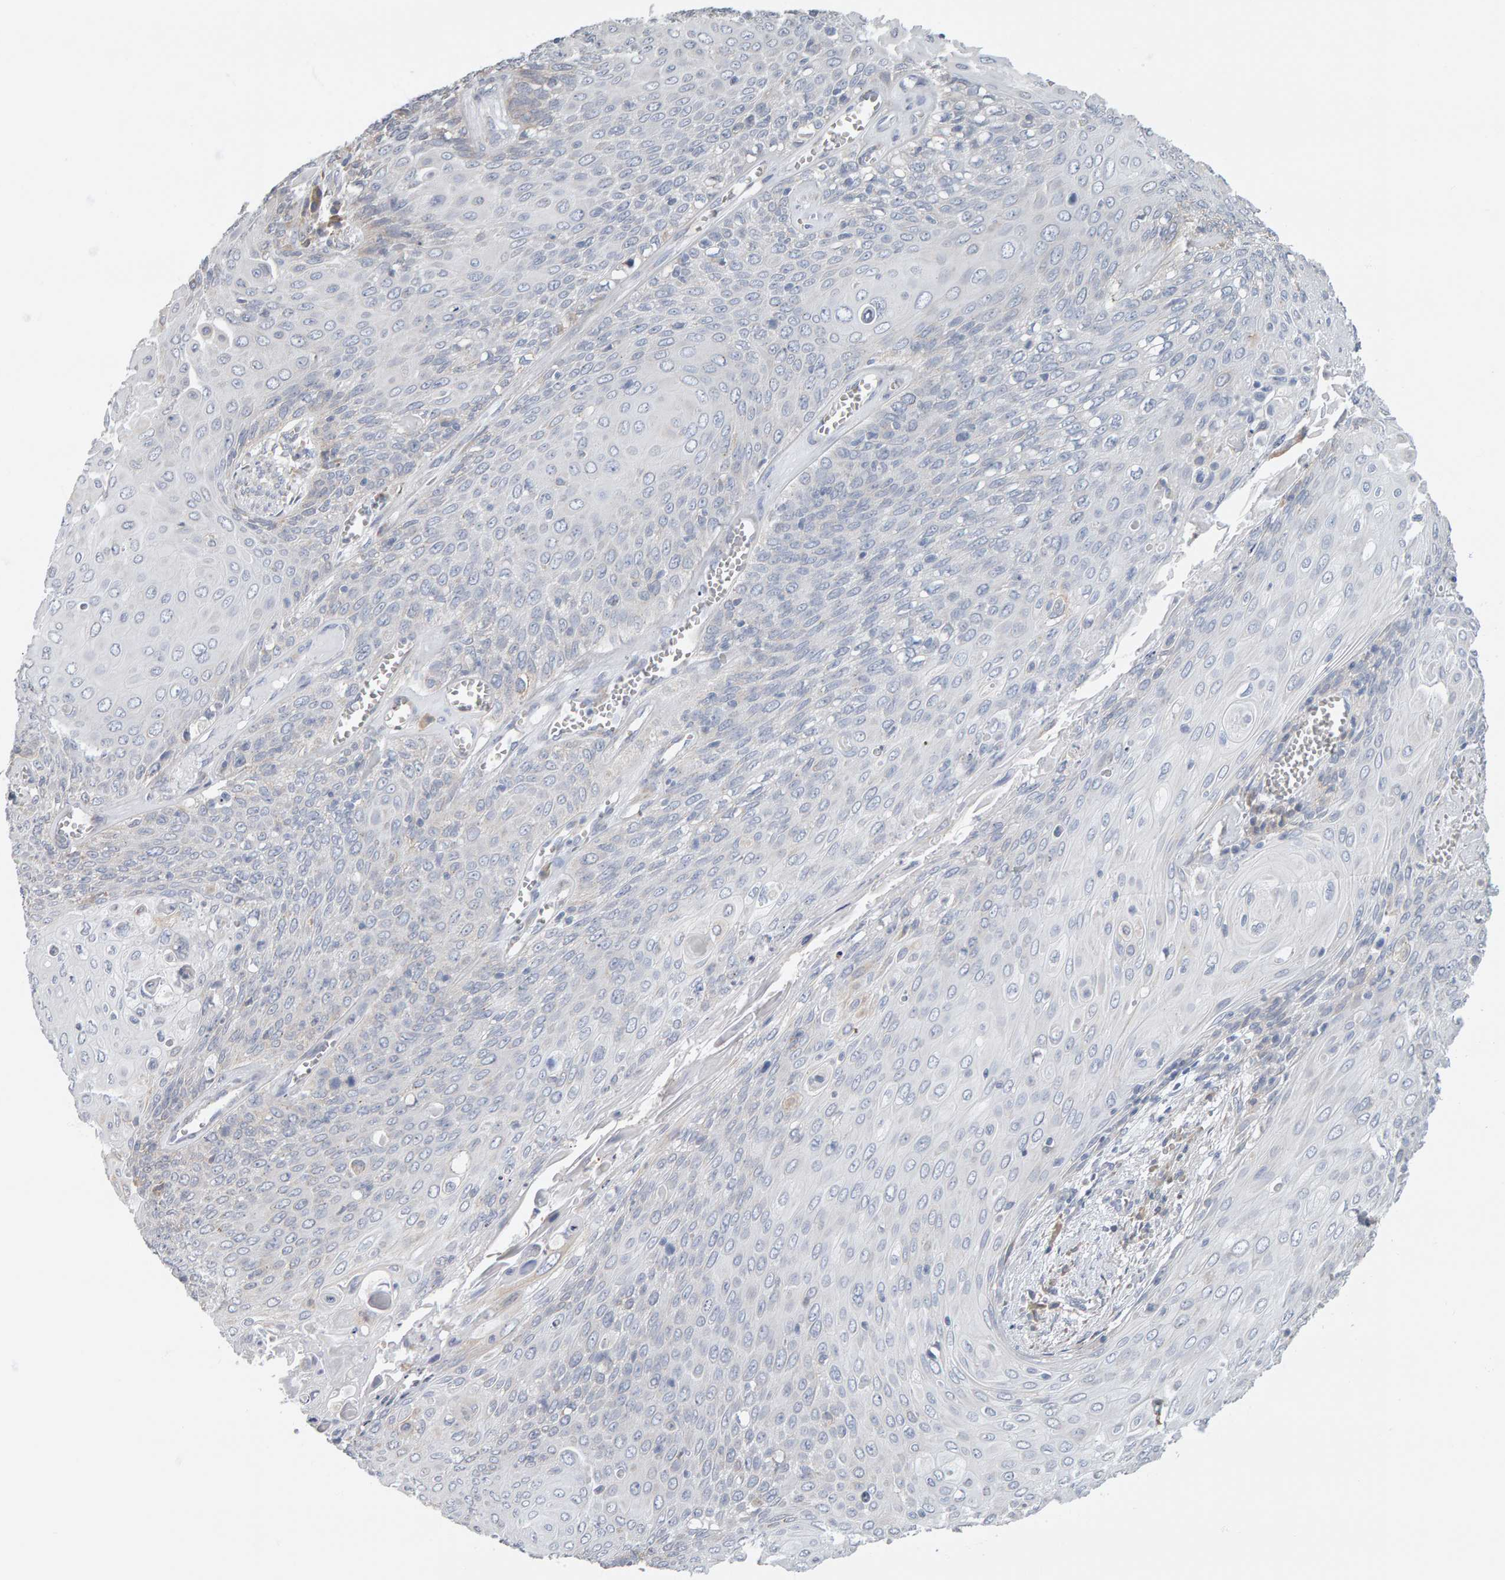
{"staining": {"intensity": "negative", "quantity": "none", "location": "none"}, "tissue": "cervical cancer", "cell_type": "Tumor cells", "image_type": "cancer", "snomed": [{"axis": "morphology", "description": "Squamous cell carcinoma, NOS"}, {"axis": "topography", "description": "Cervix"}], "caption": "A photomicrograph of cervical cancer stained for a protein reveals no brown staining in tumor cells.", "gene": "ADHFE1", "patient": {"sex": "female", "age": 39}}